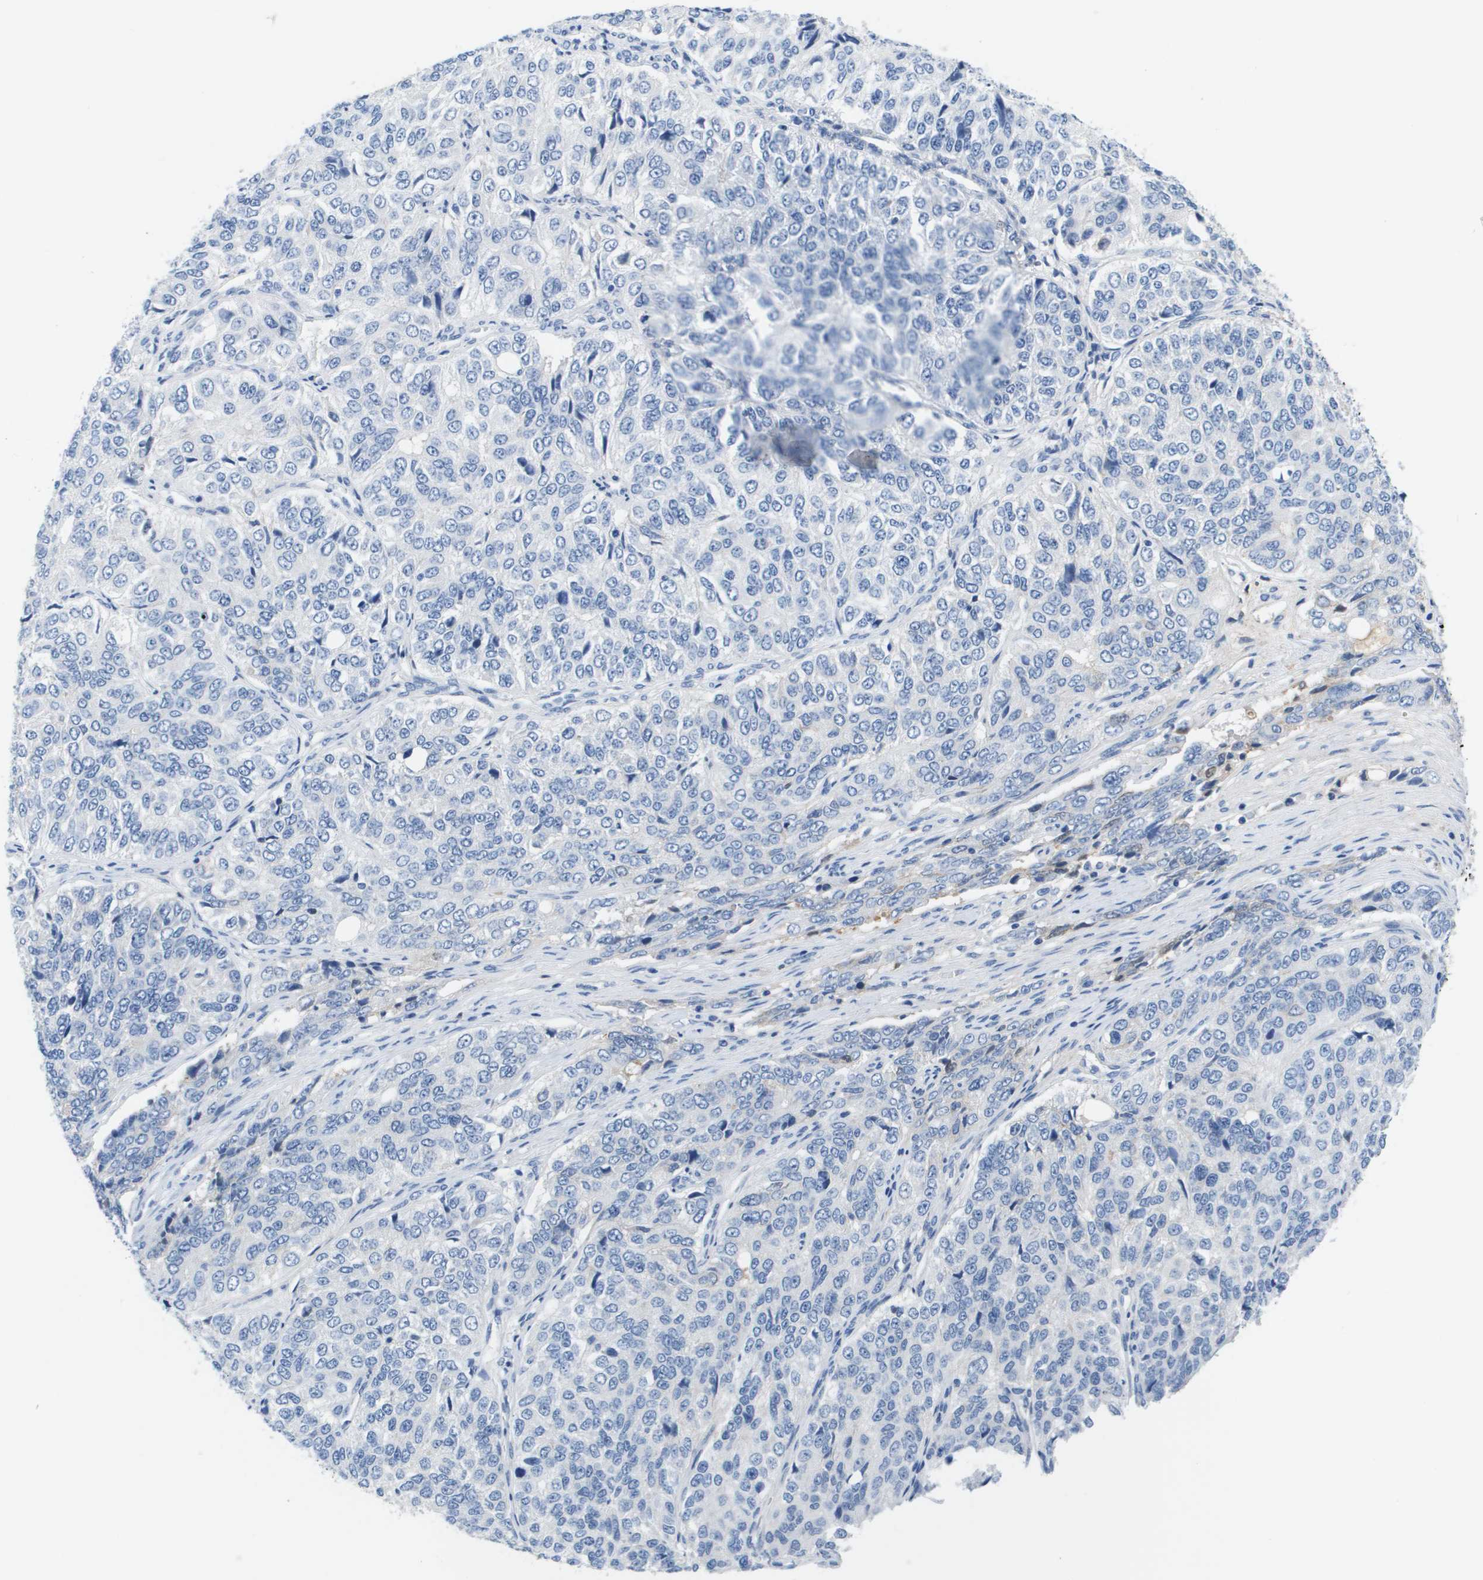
{"staining": {"intensity": "negative", "quantity": "none", "location": "none"}, "tissue": "ovarian cancer", "cell_type": "Tumor cells", "image_type": "cancer", "snomed": [{"axis": "morphology", "description": "Carcinoma, endometroid"}, {"axis": "topography", "description": "Ovary"}], "caption": "Protein analysis of ovarian cancer displays no significant expression in tumor cells. The staining is performed using DAB (3,3'-diaminobenzidine) brown chromogen with nuclei counter-stained in using hematoxylin.", "gene": "APOA1", "patient": {"sex": "female", "age": 51}}